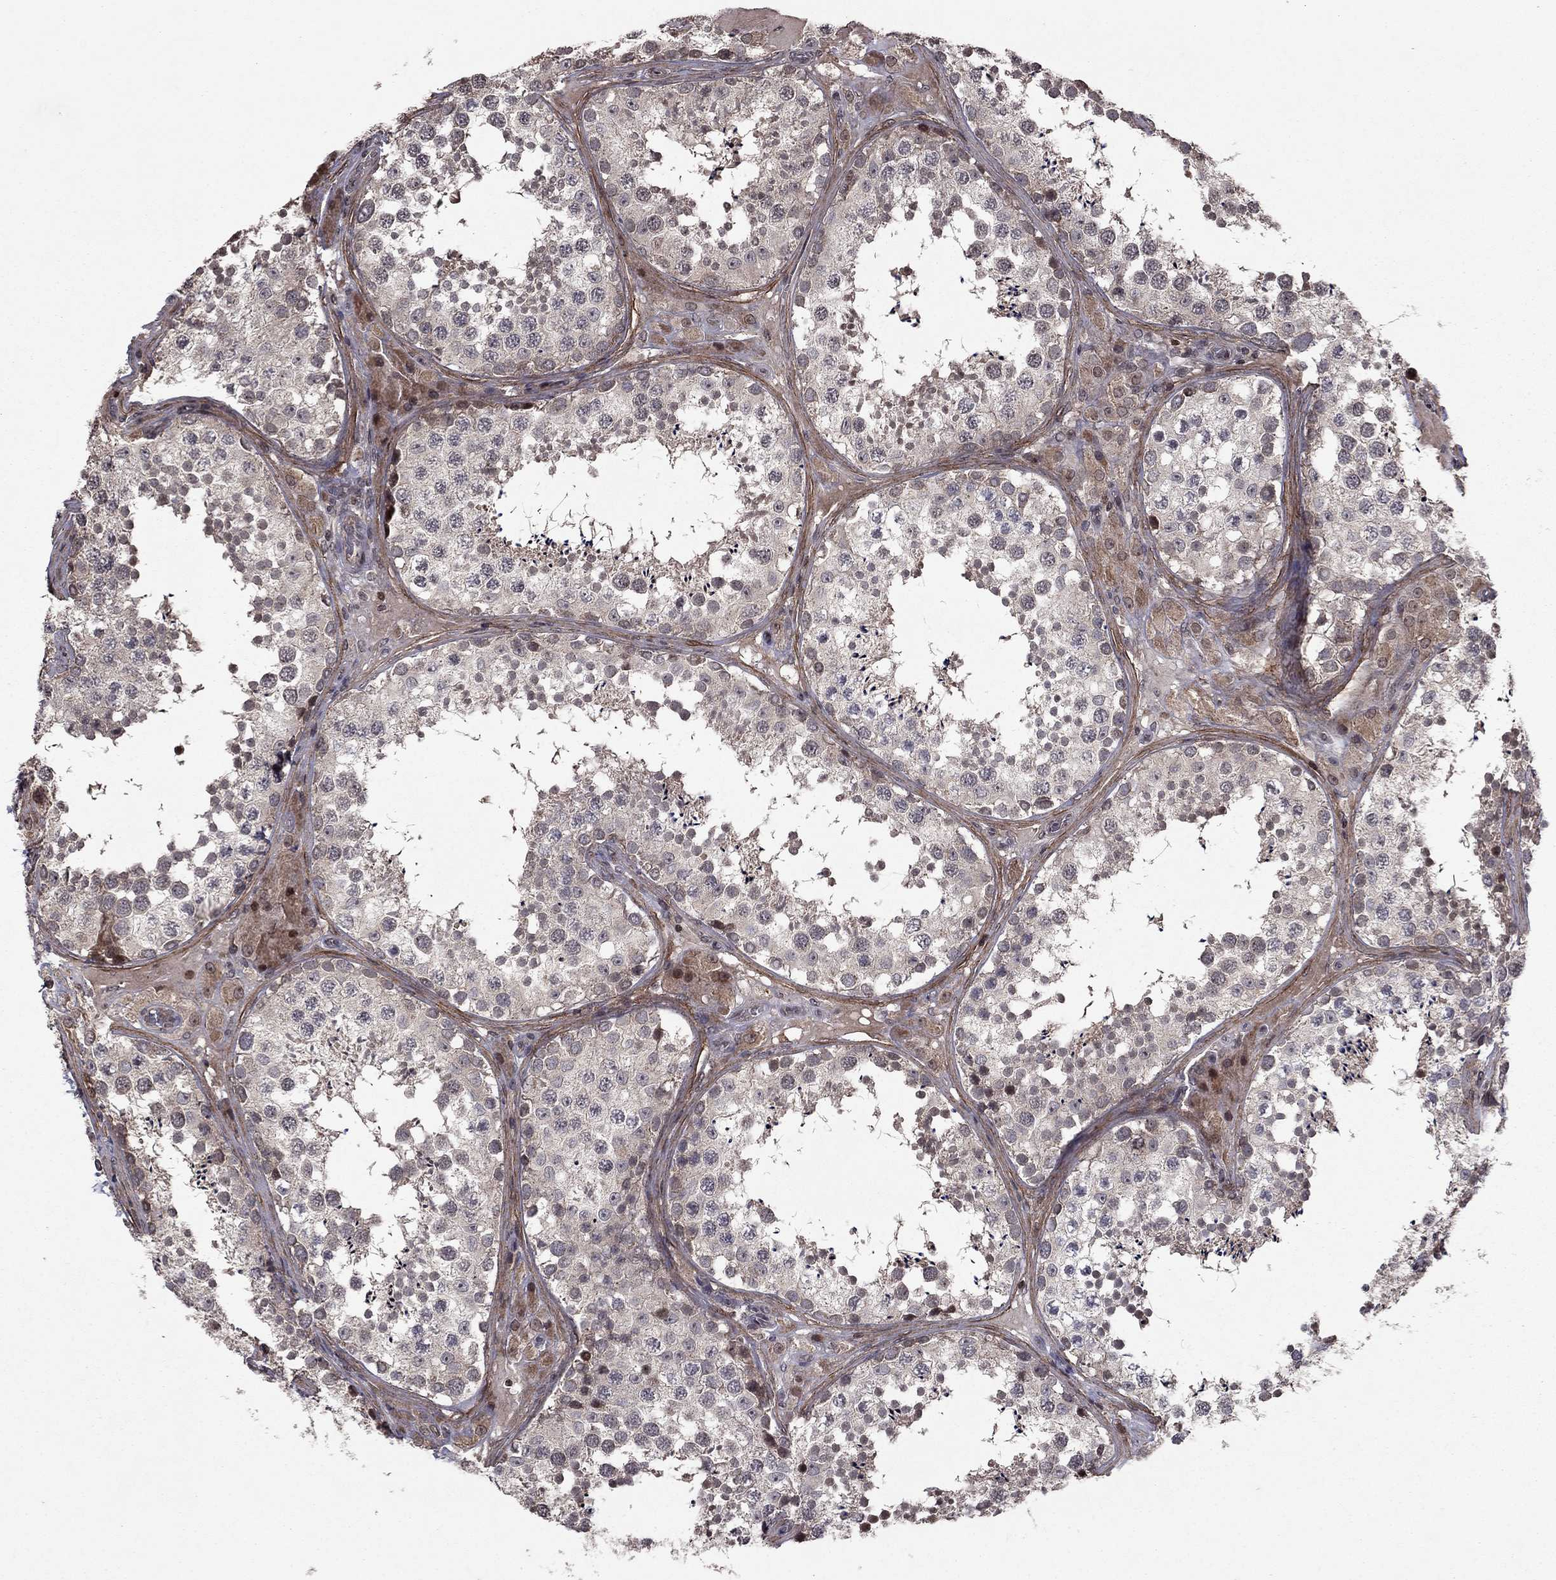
{"staining": {"intensity": "weak", "quantity": "<25%", "location": "cytoplasmic/membranous"}, "tissue": "testis", "cell_type": "Cells in seminiferous ducts", "image_type": "normal", "snomed": [{"axis": "morphology", "description": "Normal tissue, NOS"}, {"axis": "topography", "description": "Testis"}], "caption": "This is a photomicrograph of immunohistochemistry (IHC) staining of unremarkable testis, which shows no expression in cells in seminiferous ducts. (Brightfield microscopy of DAB immunohistochemistry (IHC) at high magnification).", "gene": "SORBS1", "patient": {"sex": "male", "age": 34}}